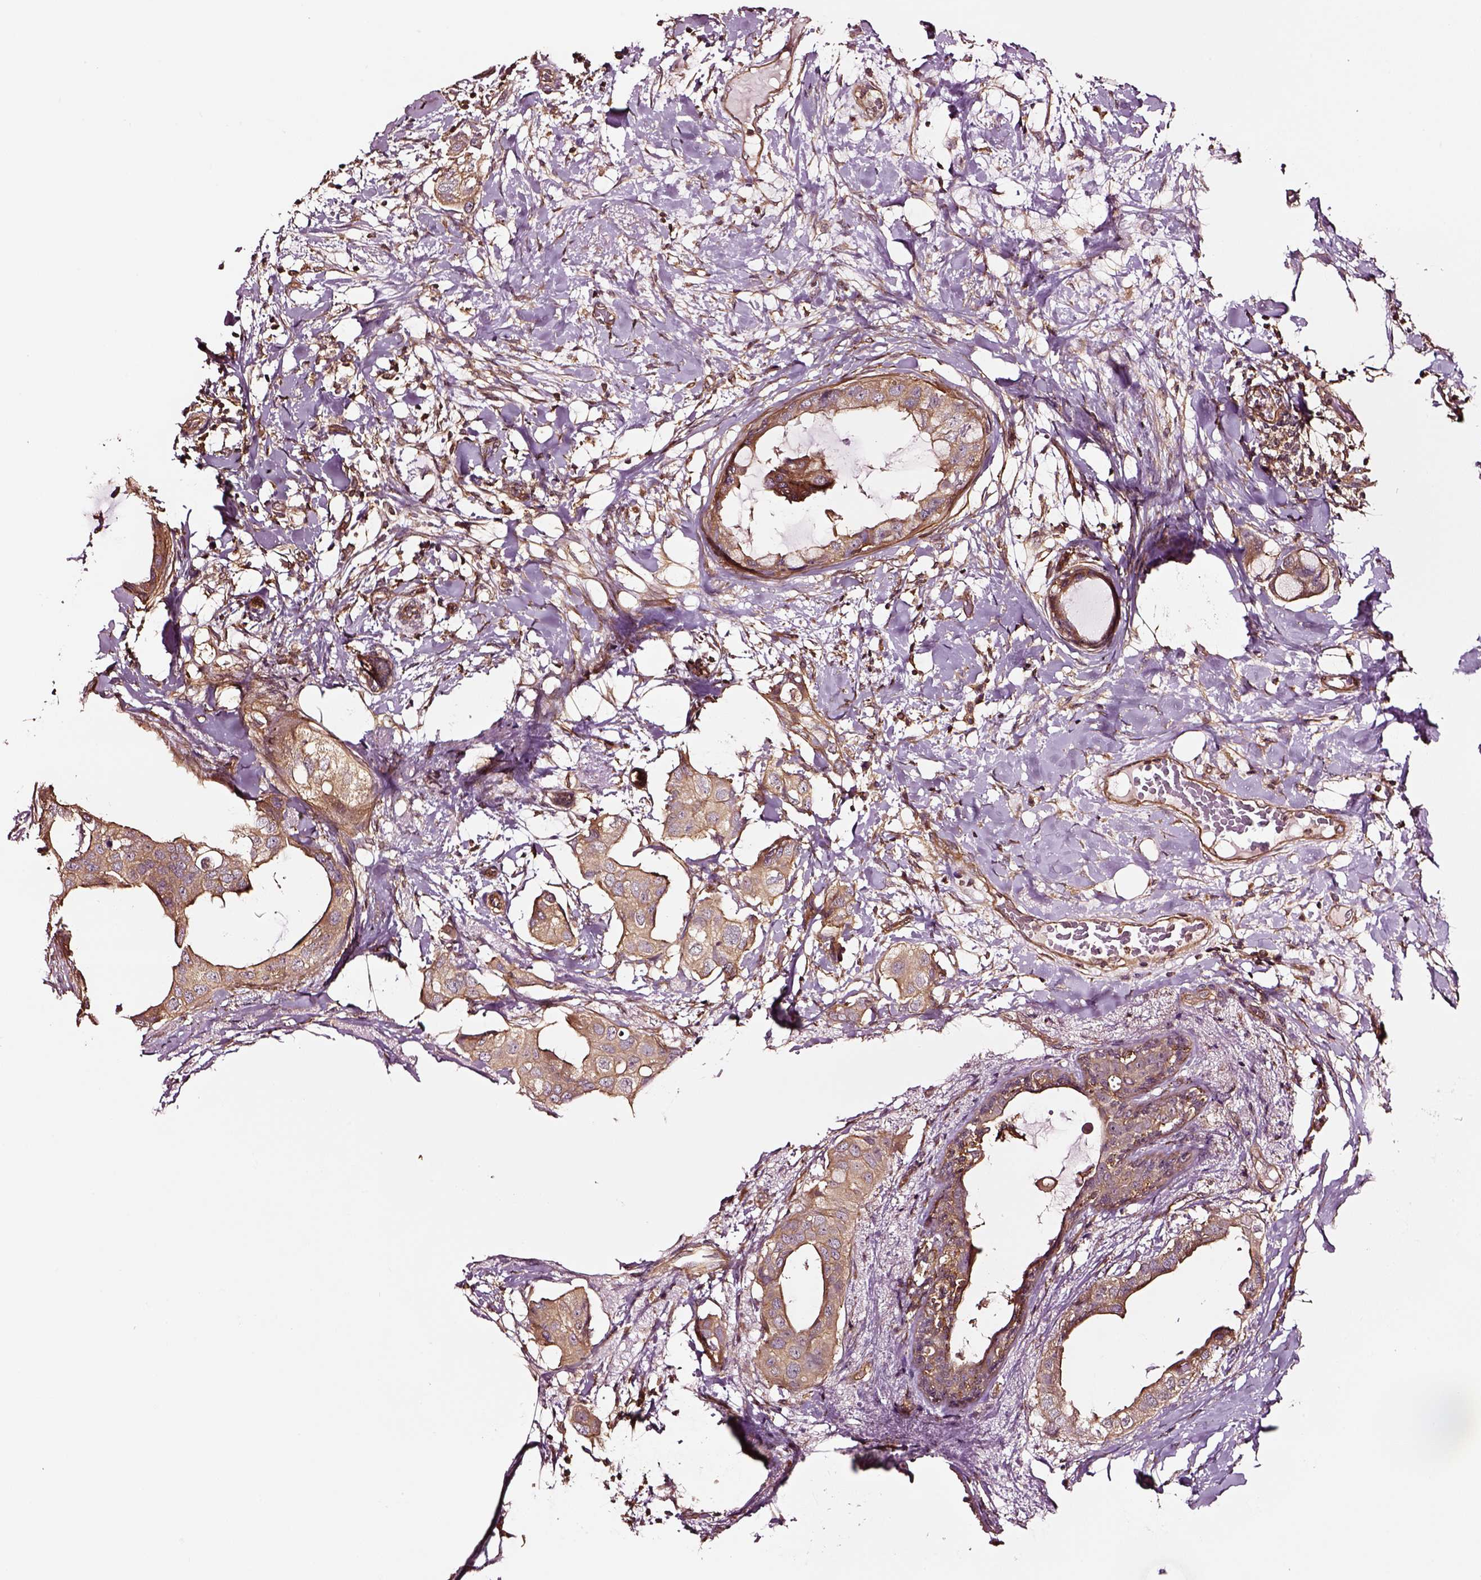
{"staining": {"intensity": "moderate", "quantity": ">75%", "location": "cytoplasmic/membranous"}, "tissue": "breast cancer", "cell_type": "Tumor cells", "image_type": "cancer", "snomed": [{"axis": "morphology", "description": "Normal tissue, NOS"}, {"axis": "morphology", "description": "Duct carcinoma"}, {"axis": "topography", "description": "Breast"}], "caption": "Immunohistochemical staining of breast infiltrating ductal carcinoma demonstrates moderate cytoplasmic/membranous protein expression in approximately >75% of tumor cells.", "gene": "RASSF5", "patient": {"sex": "female", "age": 40}}